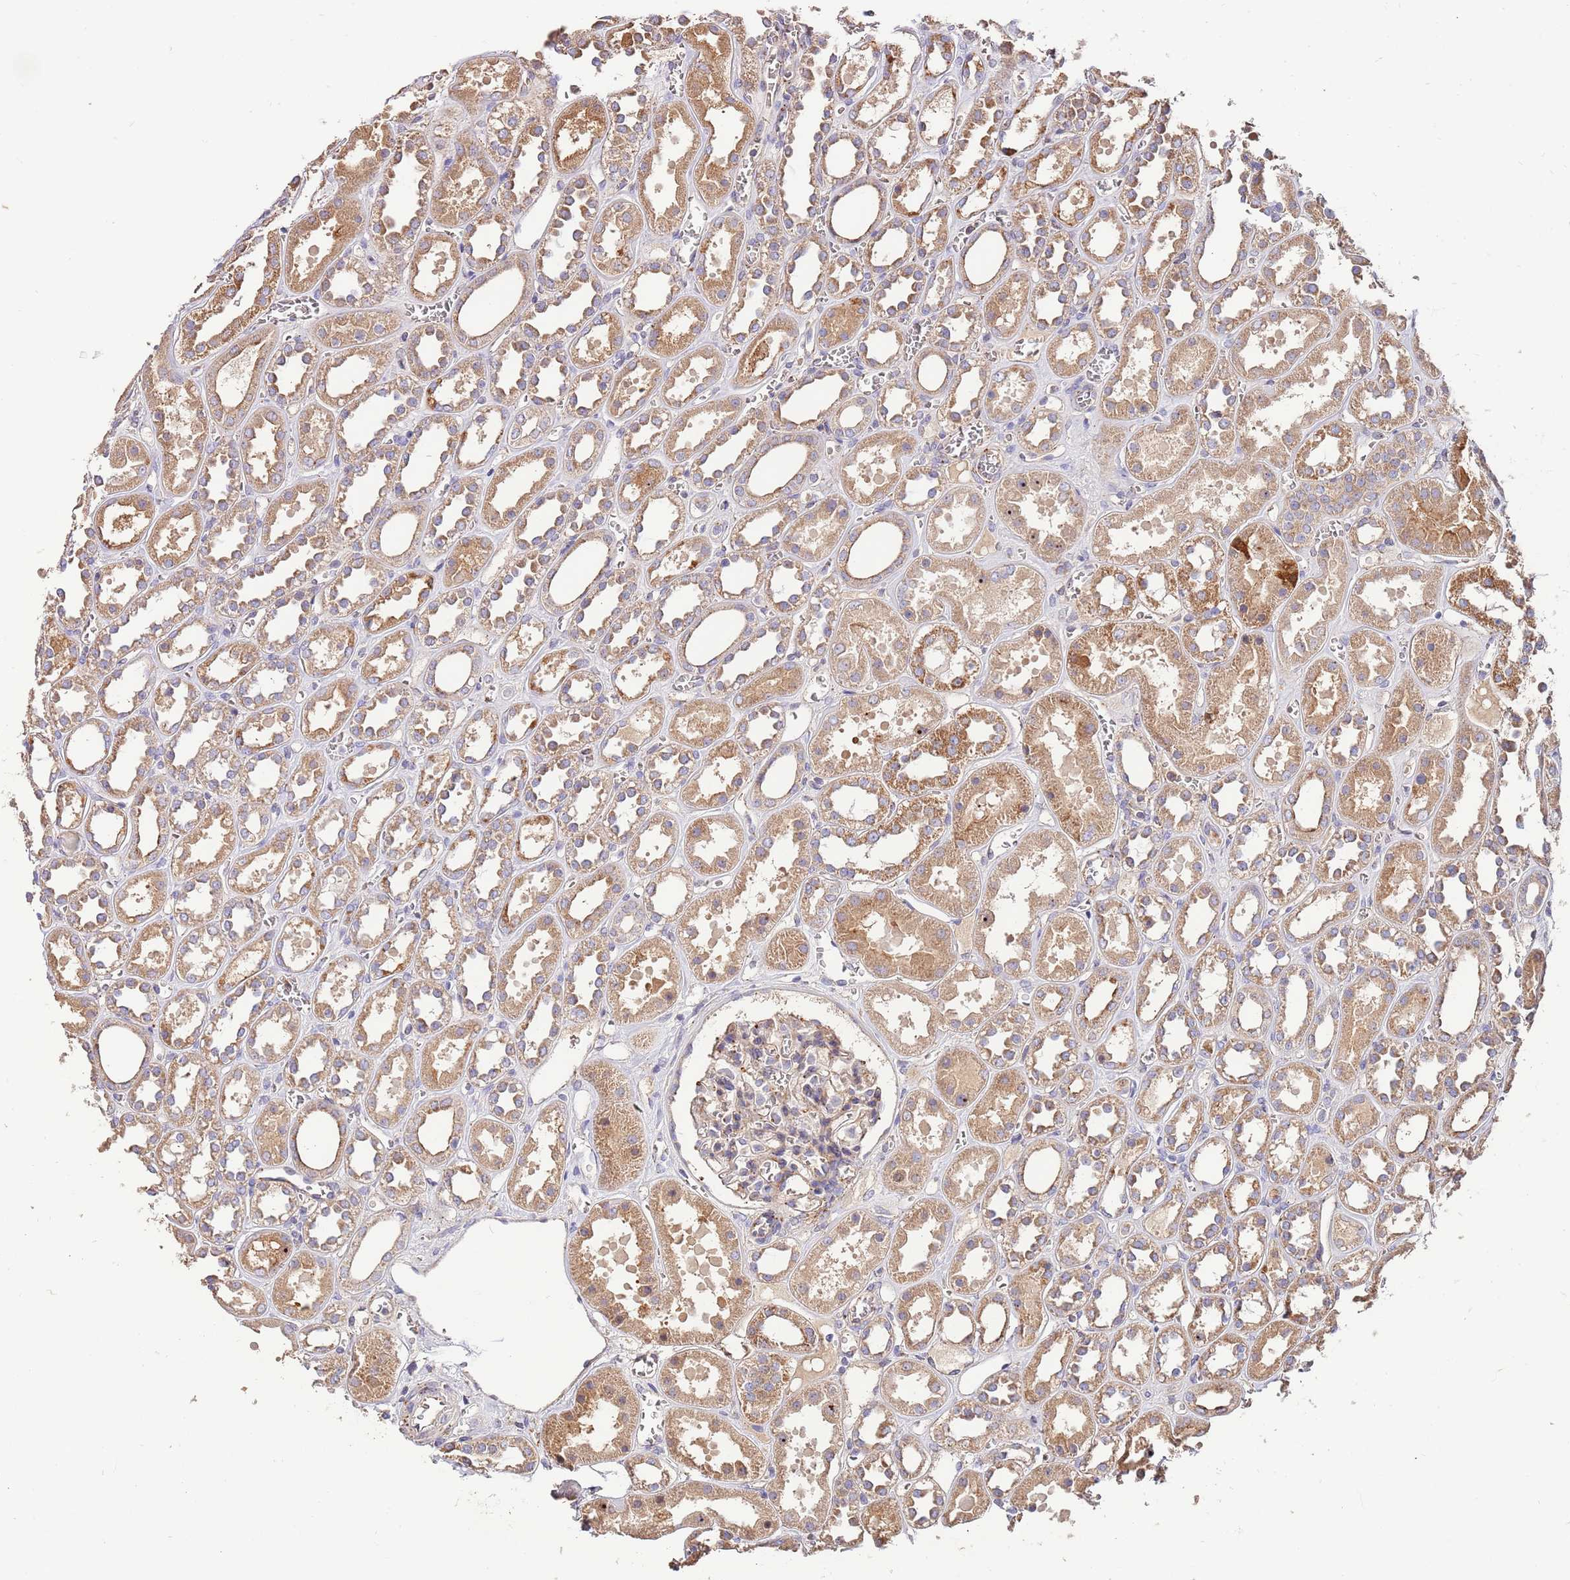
{"staining": {"intensity": "weak", "quantity": ">75%", "location": "cytoplasmic/membranous"}, "tissue": "kidney", "cell_type": "Cells in glomeruli", "image_type": "normal", "snomed": [{"axis": "morphology", "description": "Normal tissue, NOS"}, {"axis": "topography", "description": "Kidney"}], "caption": "DAB immunohistochemical staining of normal kidney displays weak cytoplasmic/membranous protein positivity in approximately >75% of cells in glomeruli. (IHC, brightfield microscopy, high magnification).", "gene": "DOCK6", "patient": {"sex": "female", "age": 41}}